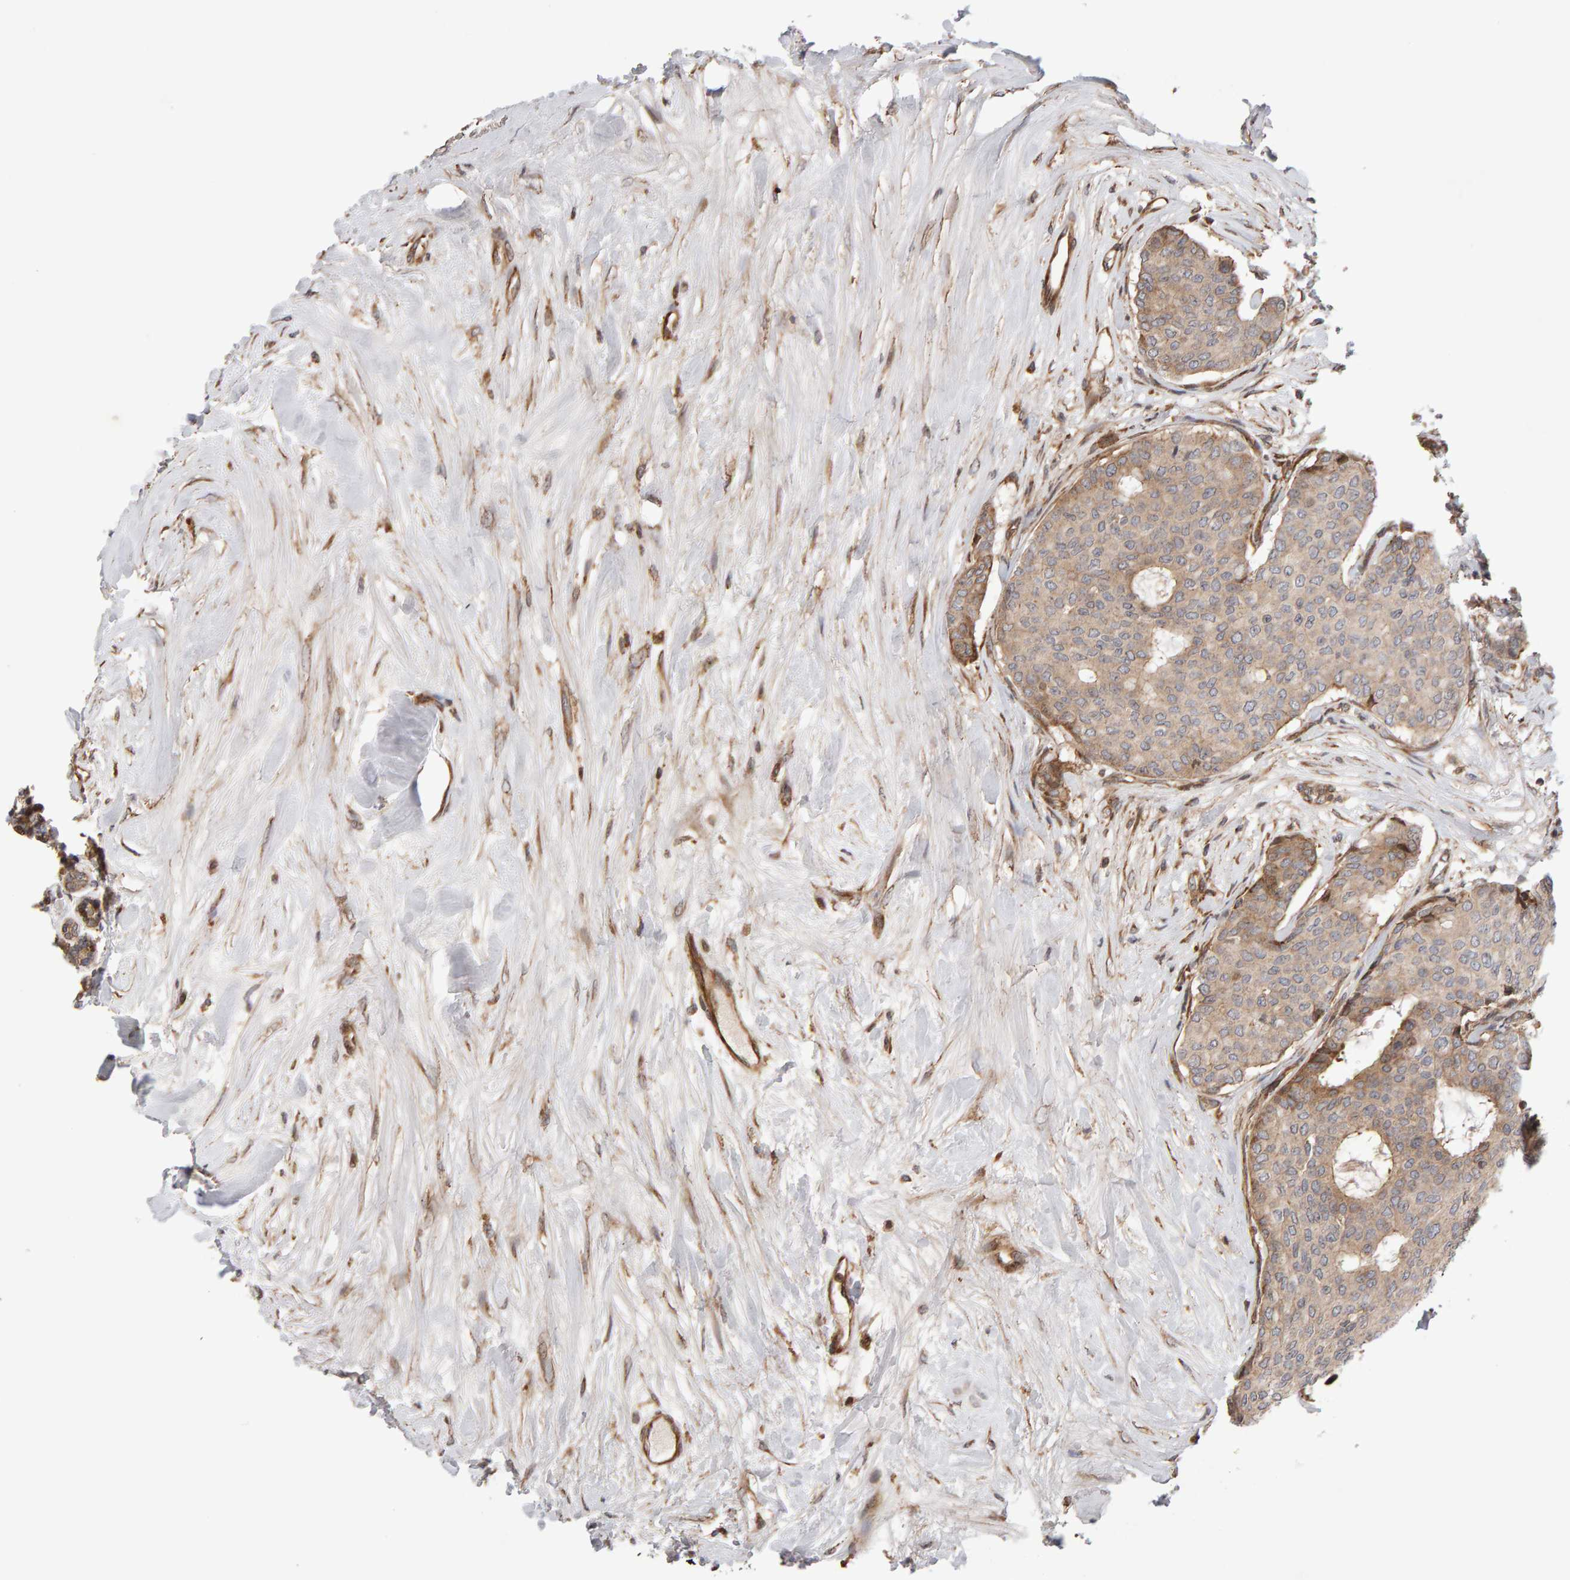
{"staining": {"intensity": "weak", "quantity": "25%-75%", "location": "cytoplasmic/membranous"}, "tissue": "breast cancer", "cell_type": "Tumor cells", "image_type": "cancer", "snomed": [{"axis": "morphology", "description": "Duct carcinoma"}, {"axis": "topography", "description": "Breast"}], "caption": "Immunohistochemical staining of human breast intraductal carcinoma displays low levels of weak cytoplasmic/membranous protein positivity in approximately 25%-75% of tumor cells.", "gene": "LZTS1", "patient": {"sex": "female", "age": 75}}